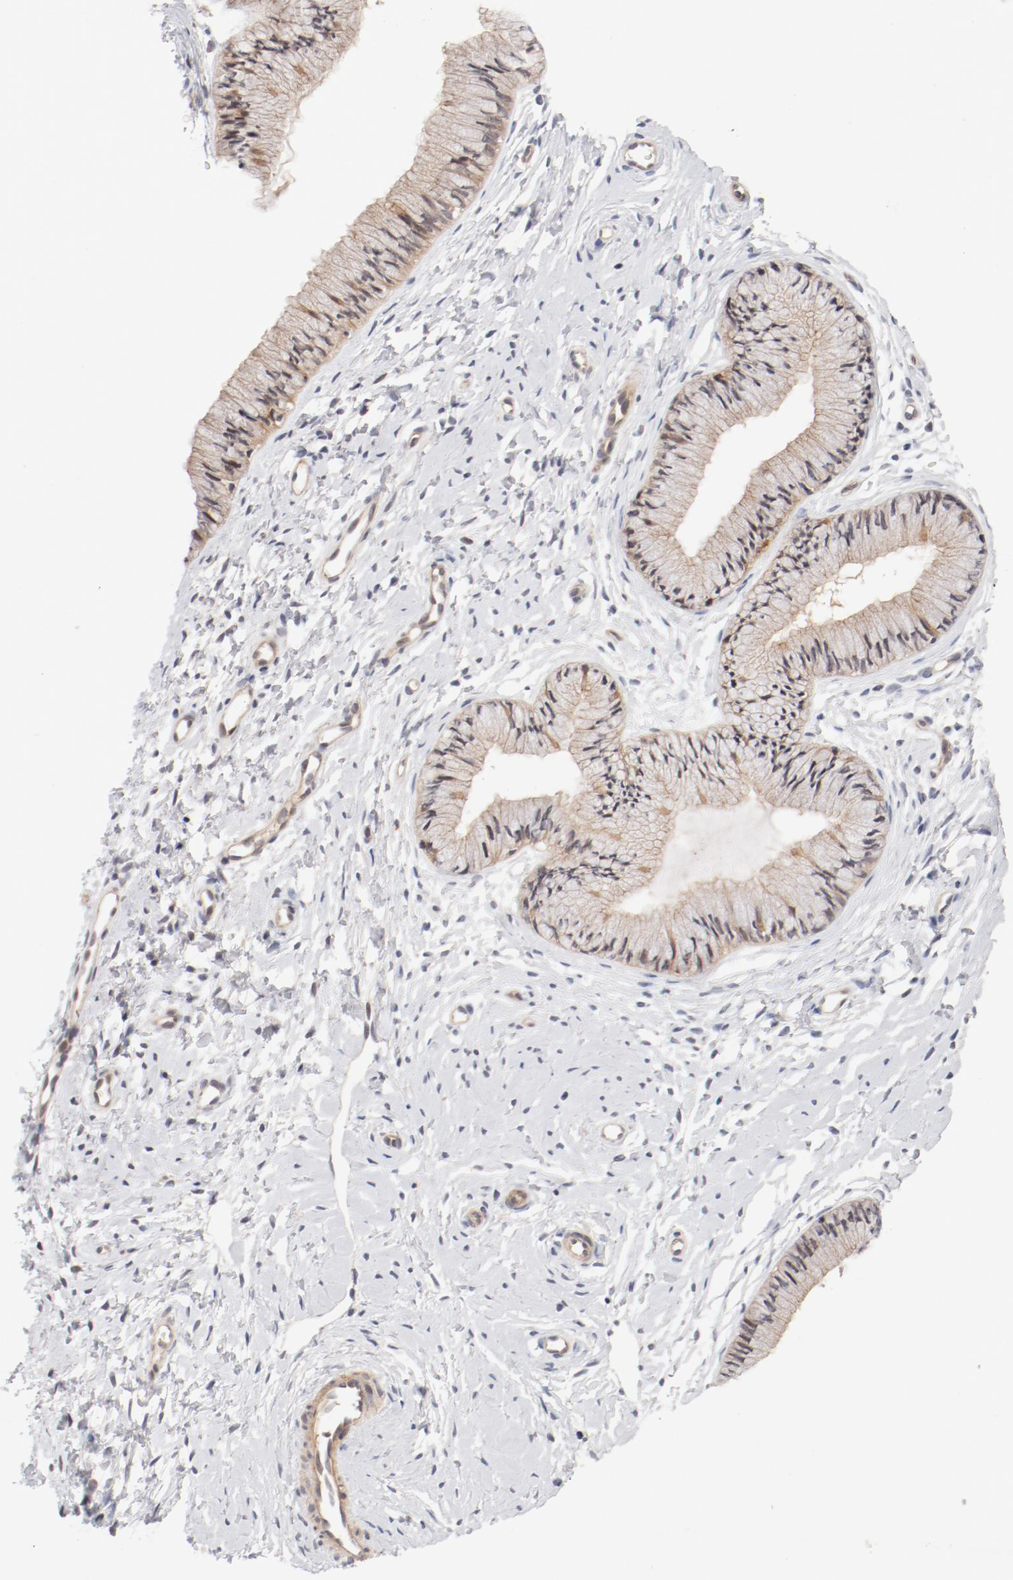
{"staining": {"intensity": "moderate", "quantity": ">75%", "location": "cytoplasmic/membranous"}, "tissue": "cervix", "cell_type": "Glandular cells", "image_type": "normal", "snomed": [{"axis": "morphology", "description": "Normal tissue, NOS"}, {"axis": "topography", "description": "Cervix"}], "caption": "Cervix stained with immunohistochemistry reveals moderate cytoplasmic/membranous positivity in approximately >75% of glandular cells.", "gene": "ZNF267", "patient": {"sex": "female", "age": 46}}